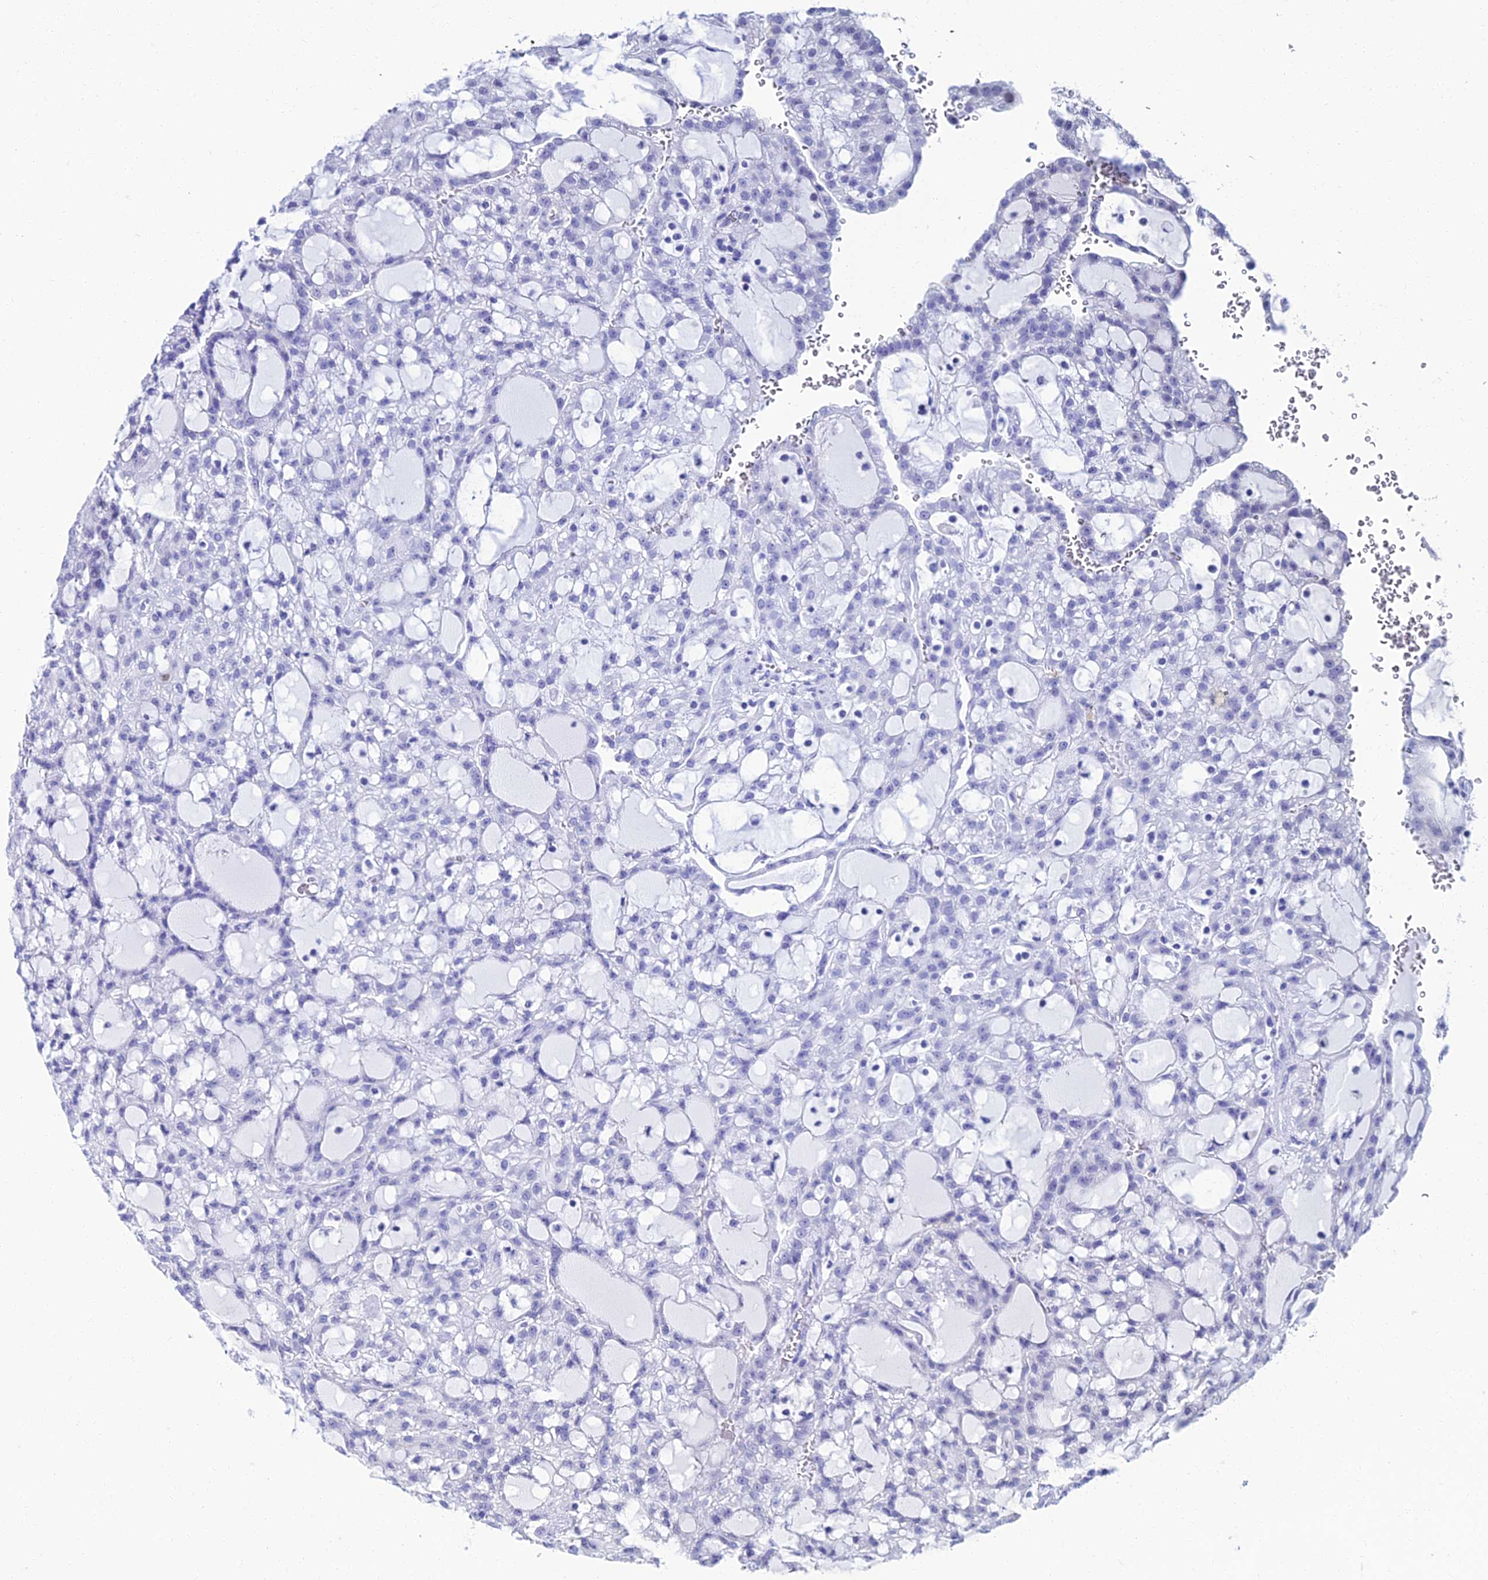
{"staining": {"intensity": "negative", "quantity": "none", "location": "none"}, "tissue": "renal cancer", "cell_type": "Tumor cells", "image_type": "cancer", "snomed": [{"axis": "morphology", "description": "Adenocarcinoma, NOS"}, {"axis": "topography", "description": "Kidney"}], "caption": "This histopathology image is of renal cancer (adenocarcinoma) stained with immunohistochemistry to label a protein in brown with the nuclei are counter-stained blue. There is no staining in tumor cells.", "gene": "TAF9B", "patient": {"sex": "male", "age": 63}}